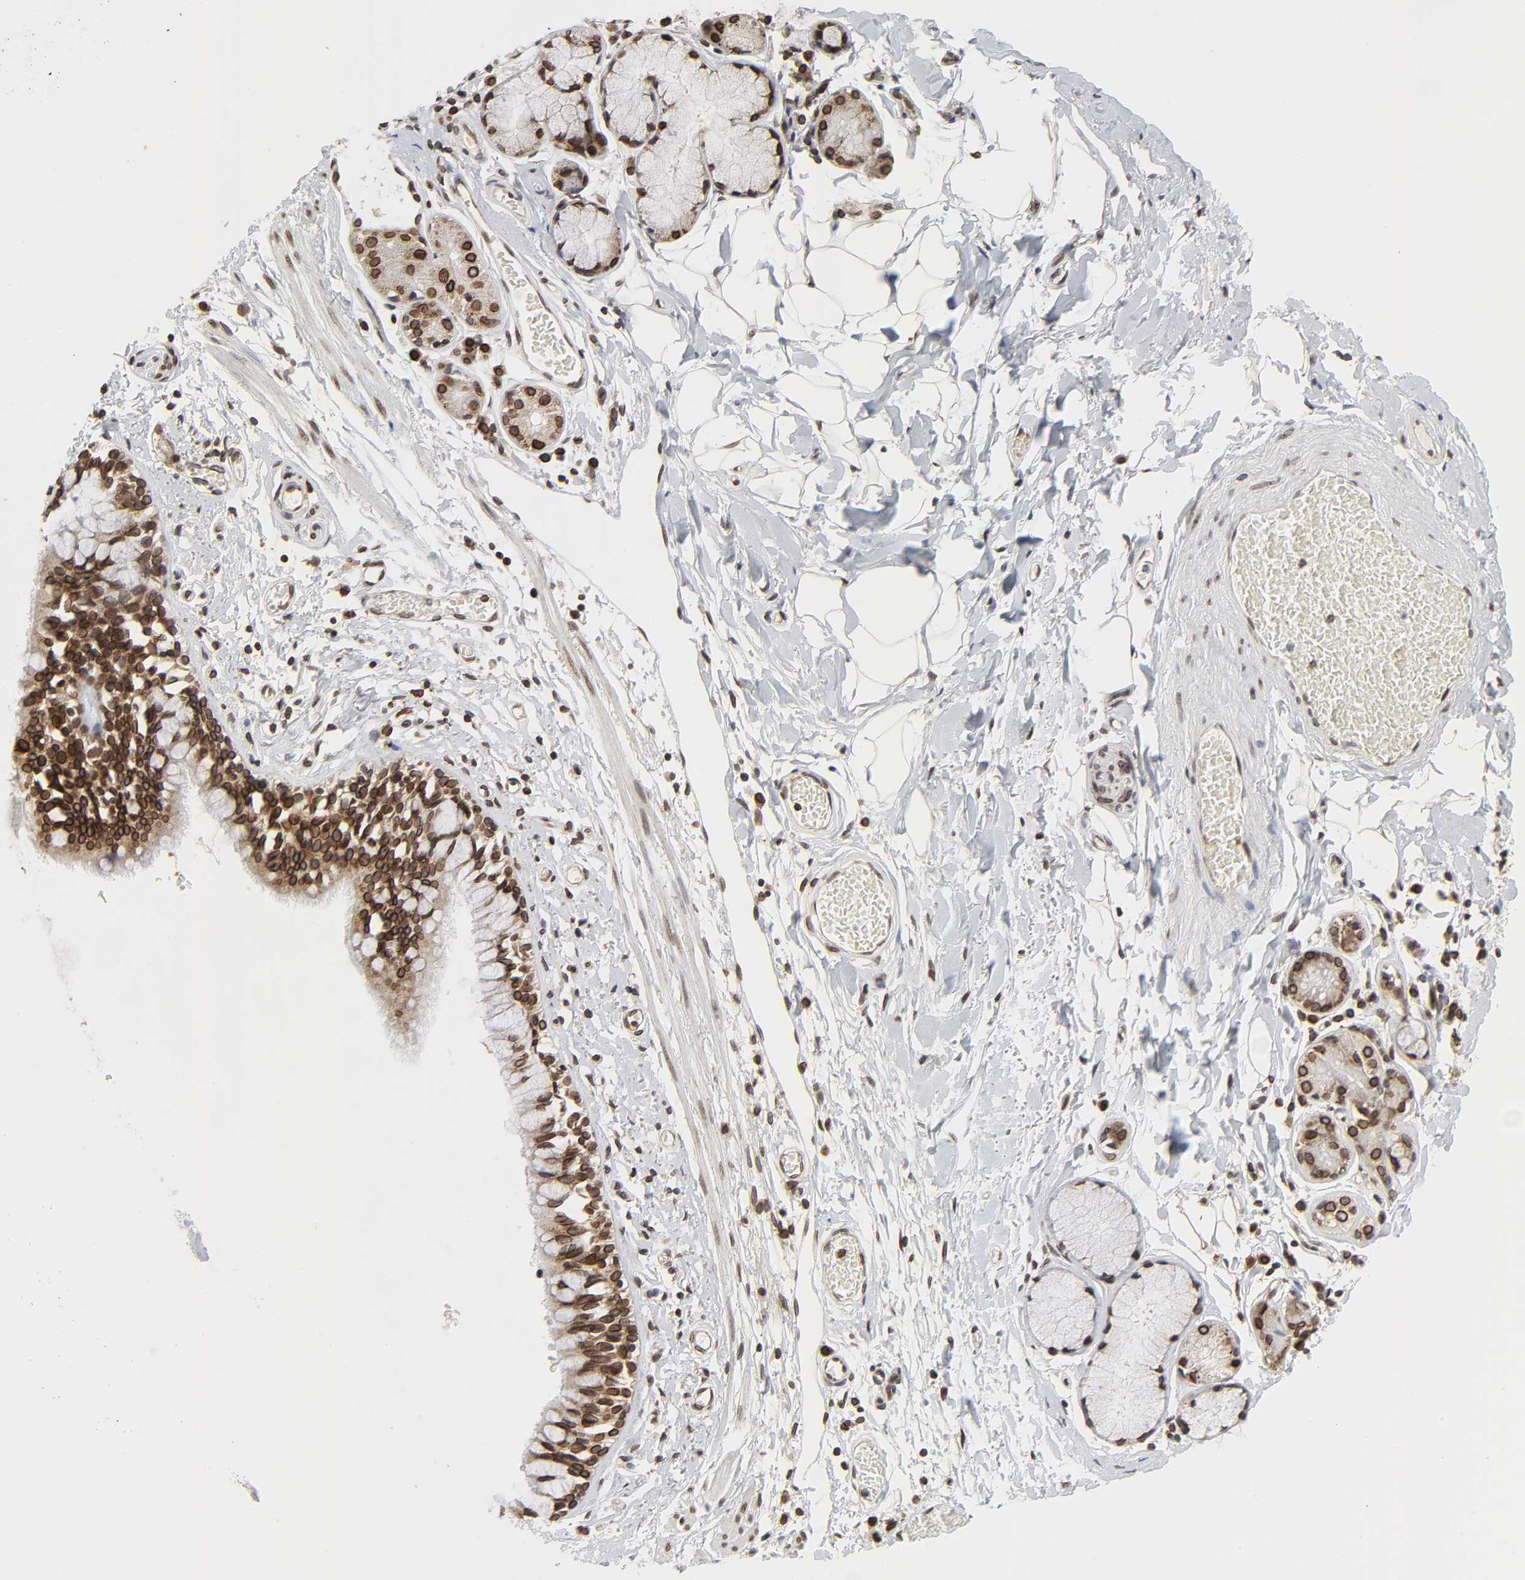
{"staining": {"intensity": "strong", "quantity": ">75%", "location": "cytoplasmic/membranous,nuclear"}, "tissue": "bronchus", "cell_type": "Respiratory epithelial cells", "image_type": "normal", "snomed": [{"axis": "morphology", "description": "Normal tissue, NOS"}, {"axis": "topography", "description": "Lymph node of abdomen"}, {"axis": "topography", "description": "Lymph node of pelvis"}], "caption": "The photomicrograph reveals staining of unremarkable bronchus, revealing strong cytoplasmic/membranous,nuclear protein staining (brown color) within respiratory epithelial cells.", "gene": "RANGAP1", "patient": {"sex": "female", "age": 65}}